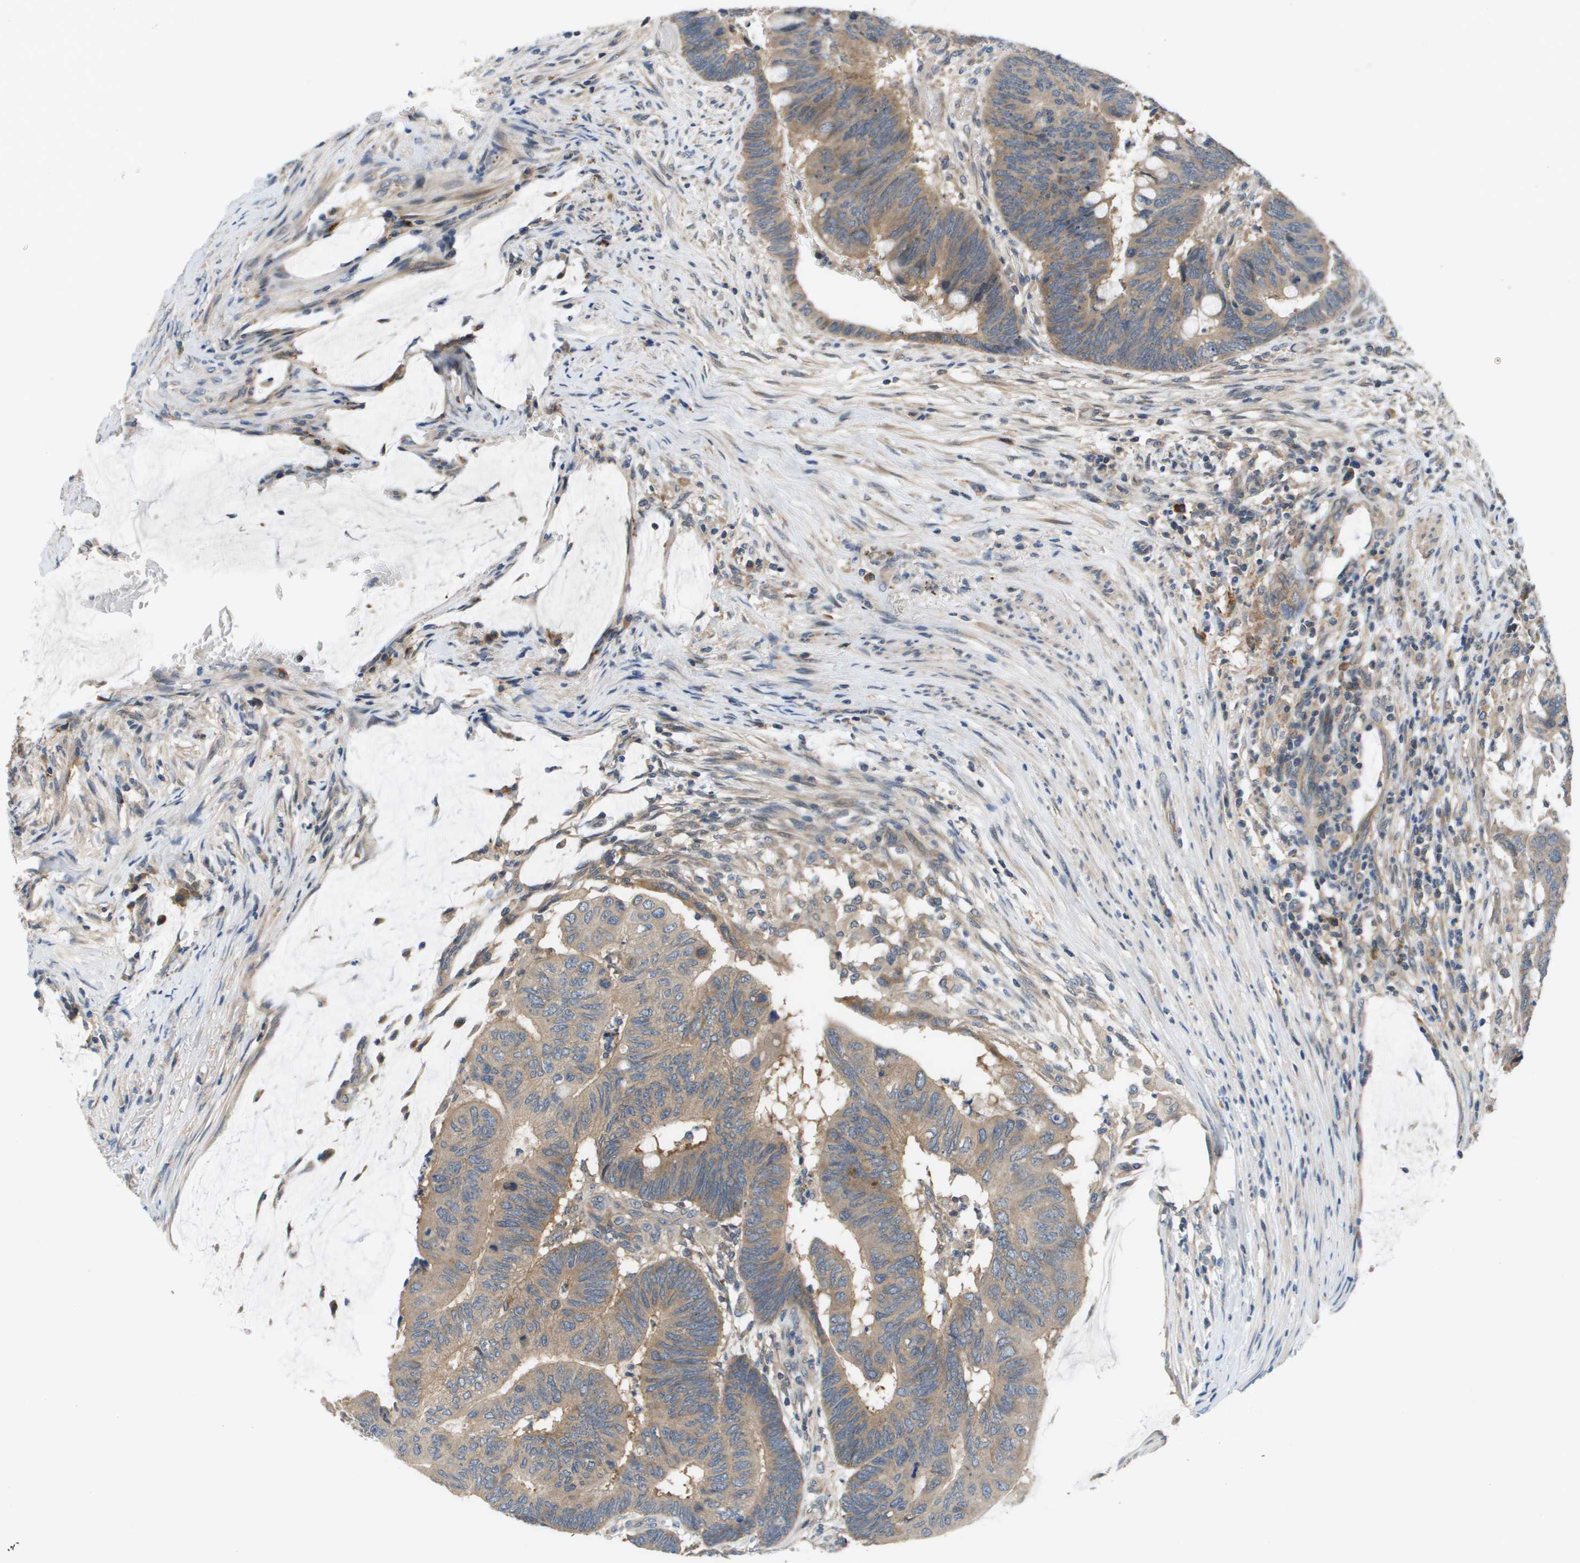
{"staining": {"intensity": "moderate", "quantity": ">75%", "location": "cytoplasmic/membranous"}, "tissue": "colorectal cancer", "cell_type": "Tumor cells", "image_type": "cancer", "snomed": [{"axis": "morphology", "description": "Normal tissue, NOS"}, {"axis": "morphology", "description": "Adenocarcinoma, NOS"}, {"axis": "topography", "description": "Rectum"}], "caption": "There is medium levels of moderate cytoplasmic/membranous expression in tumor cells of colorectal cancer, as demonstrated by immunohistochemical staining (brown color).", "gene": "SLC25A20", "patient": {"sex": "male", "age": 92}}